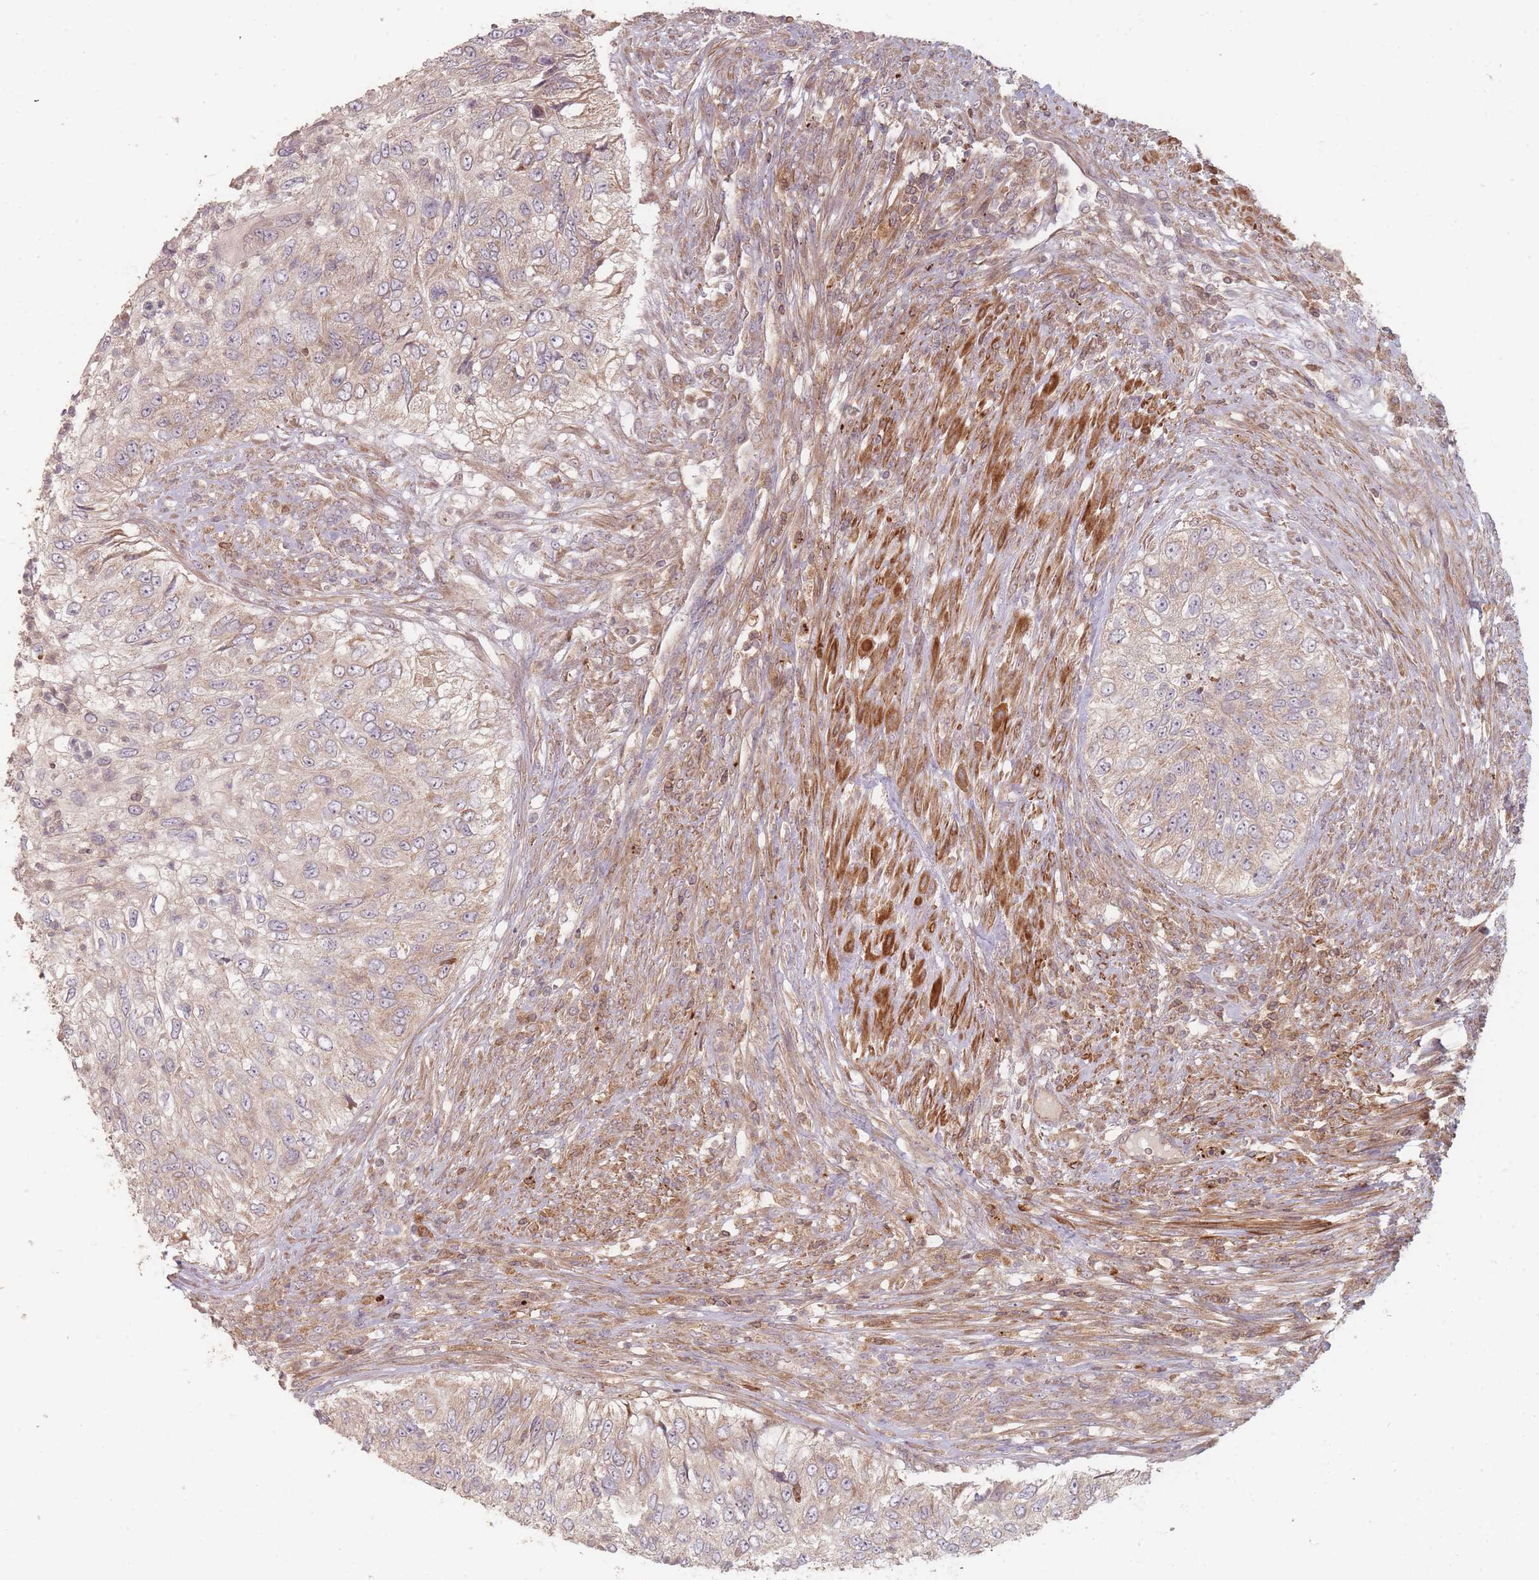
{"staining": {"intensity": "weak", "quantity": "25%-75%", "location": "cytoplasmic/membranous"}, "tissue": "urothelial cancer", "cell_type": "Tumor cells", "image_type": "cancer", "snomed": [{"axis": "morphology", "description": "Urothelial carcinoma, High grade"}, {"axis": "topography", "description": "Urinary bladder"}], "caption": "Immunohistochemistry (IHC) (DAB) staining of urothelial cancer exhibits weak cytoplasmic/membranous protein expression in approximately 25%-75% of tumor cells. (IHC, brightfield microscopy, high magnification).", "gene": "MRPS6", "patient": {"sex": "female", "age": 60}}